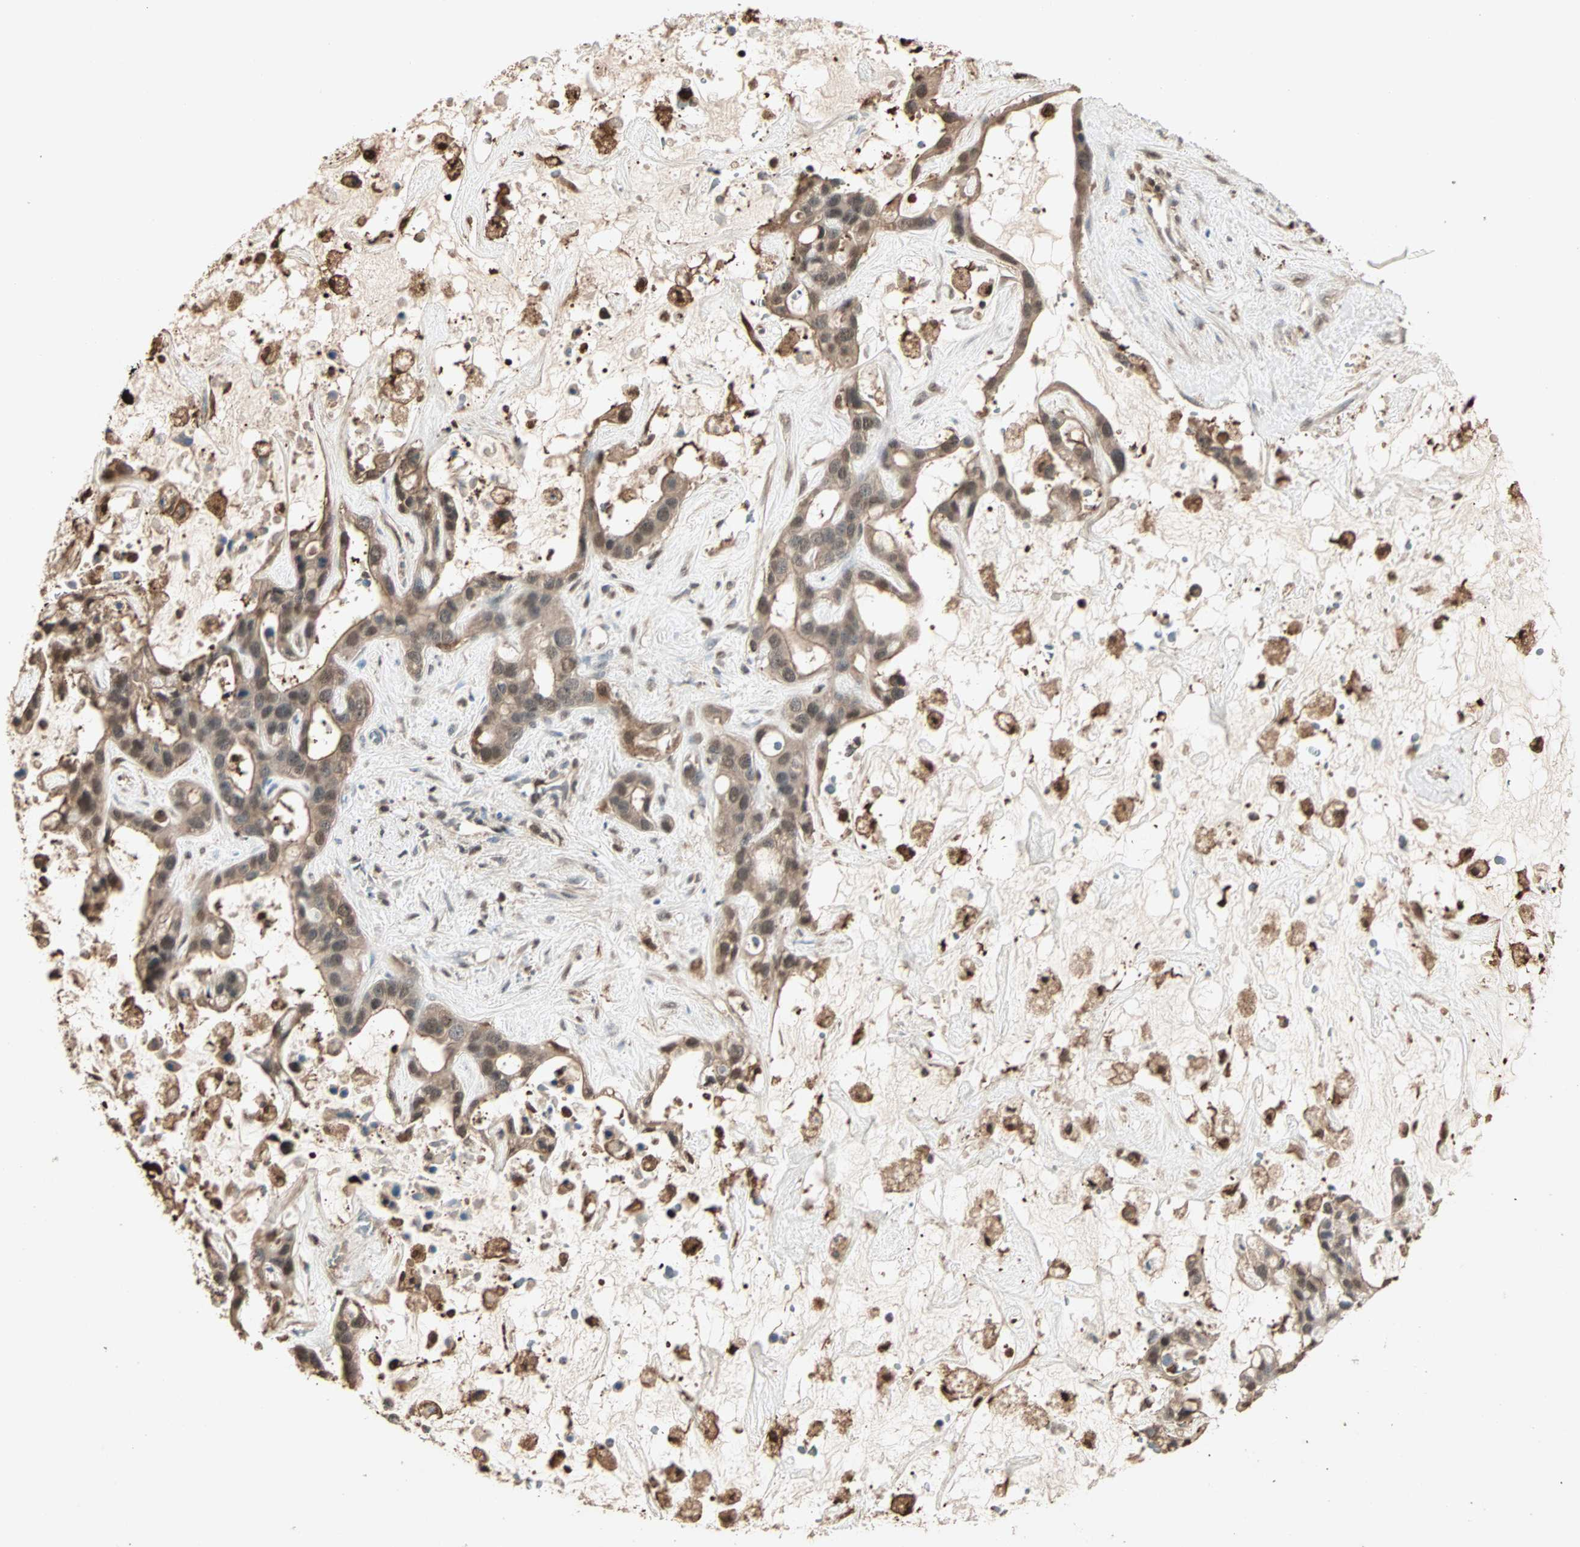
{"staining": {"intensity": "moderate", "quantity": ">75%", "location": "cytoplasmic/membranous,nuclear"}, "tissue": "liver cancer", "cell_type": "Tumor cells", "image_type": "cancer", "snomed": [{"axis": "morphology", "description": "Cholangiocarcinoma"}, {"axis": "topography", "description": "Liver"}], "caption": "About >75% of tumor cells in liver cancer (cholangiocarcinoma) display moderate cytoplasmic/membranous and nuclear protein positivity as visualized by brown immunohistochemical staining.", "gene": "DRG2", "patient": {"sex": "female", "age": 65}}